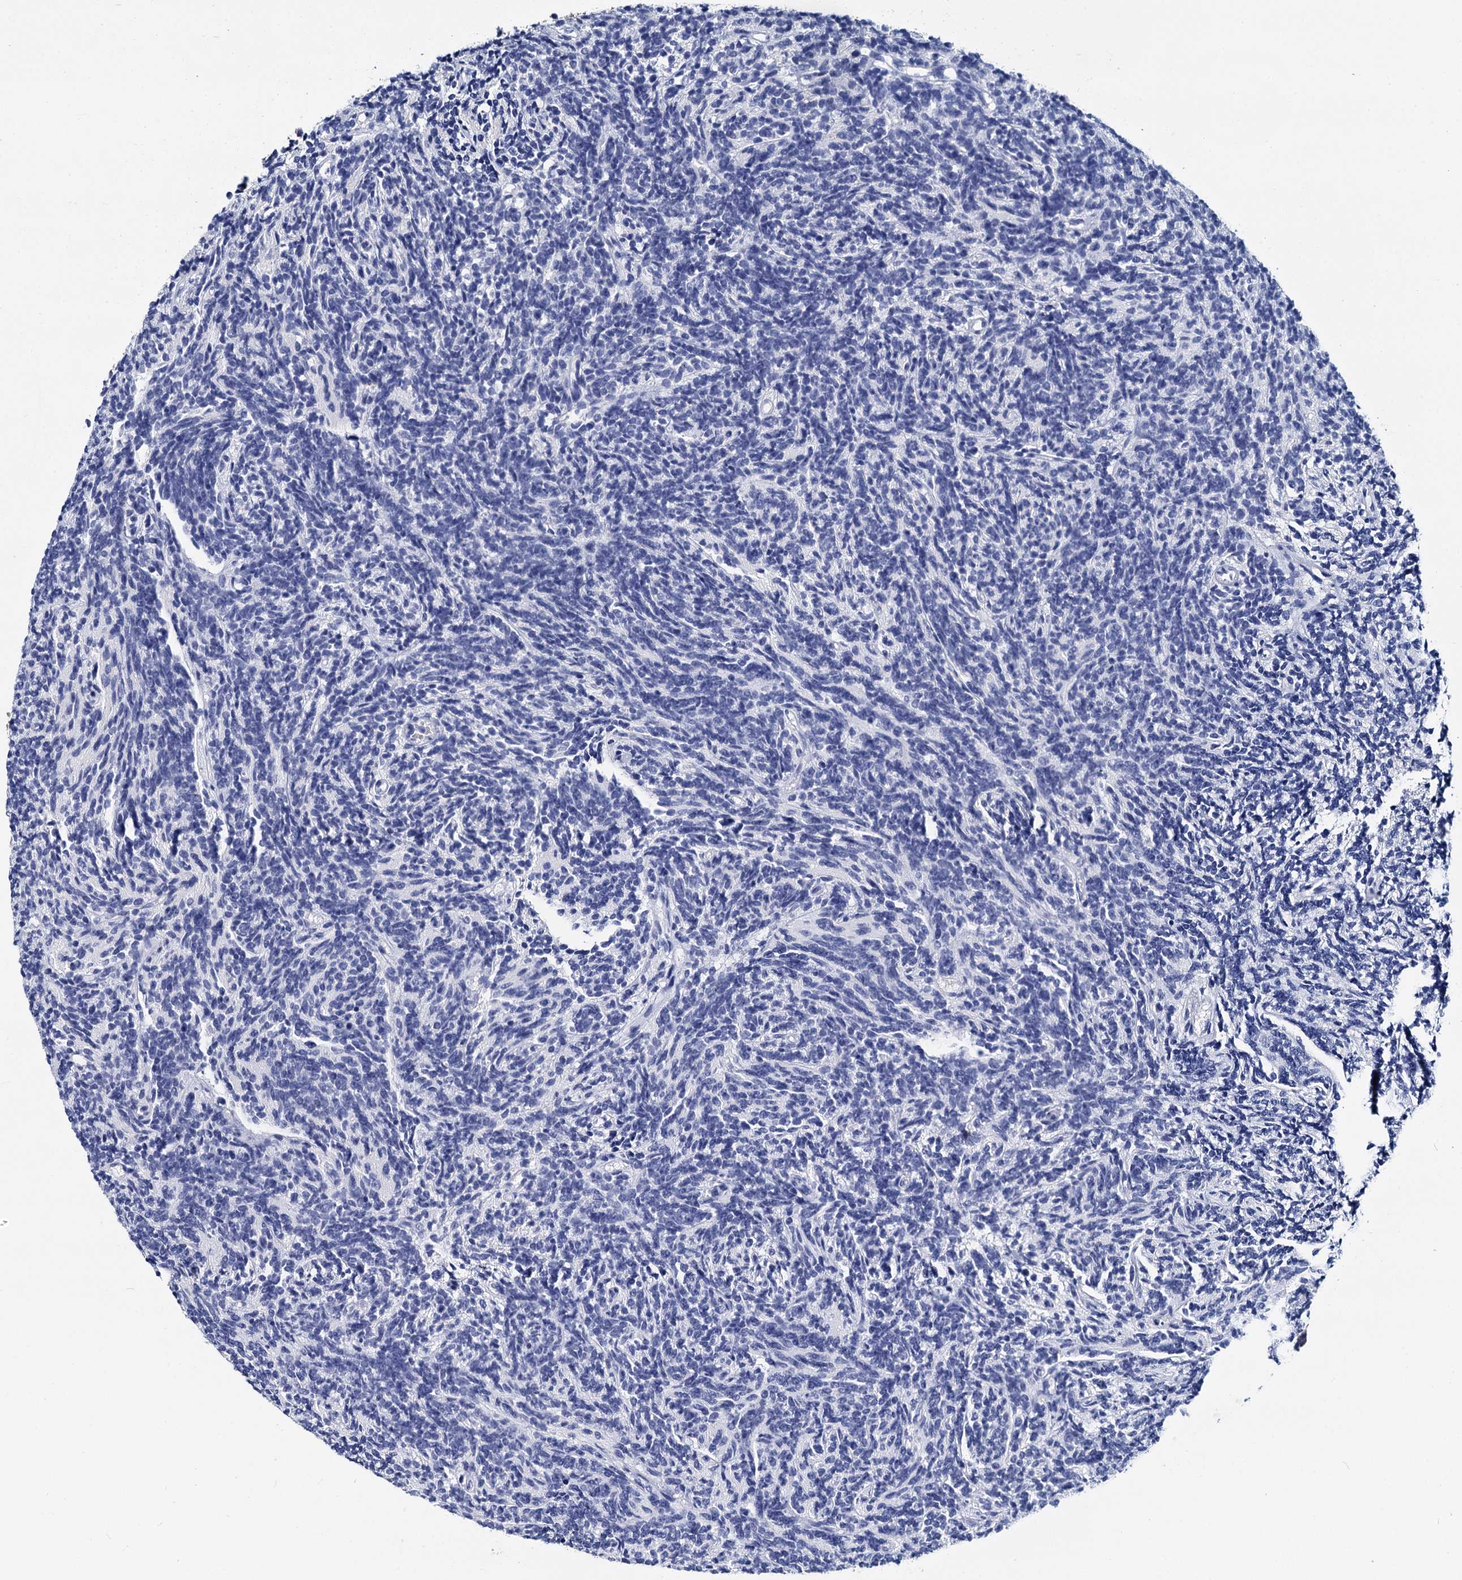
{"staining": {"intensity": "negative", "quantity": "none", "location": "none"}, "tissue": "glioma", "cell_type": "Tumor cells", "image_type": "cancer", "snomed": [{"axis": "morphology", "description": "Glioma, malignant, Low grade"}, {"axis": "topography", "description": "Brain"}], "caption": "This histopathology image is of glioma stained with IHC to label a protein in brown with the nuclei are counter-stained blue. There is no staining in tumor cells. (Stains: DAB immunohistochemistry (IHC) with hematoxylin counter stain, Microscopy: brightfield microscopy at high magnification).", "gene": "GSTM3", "patient": {"sex": "female", "age": 1}}